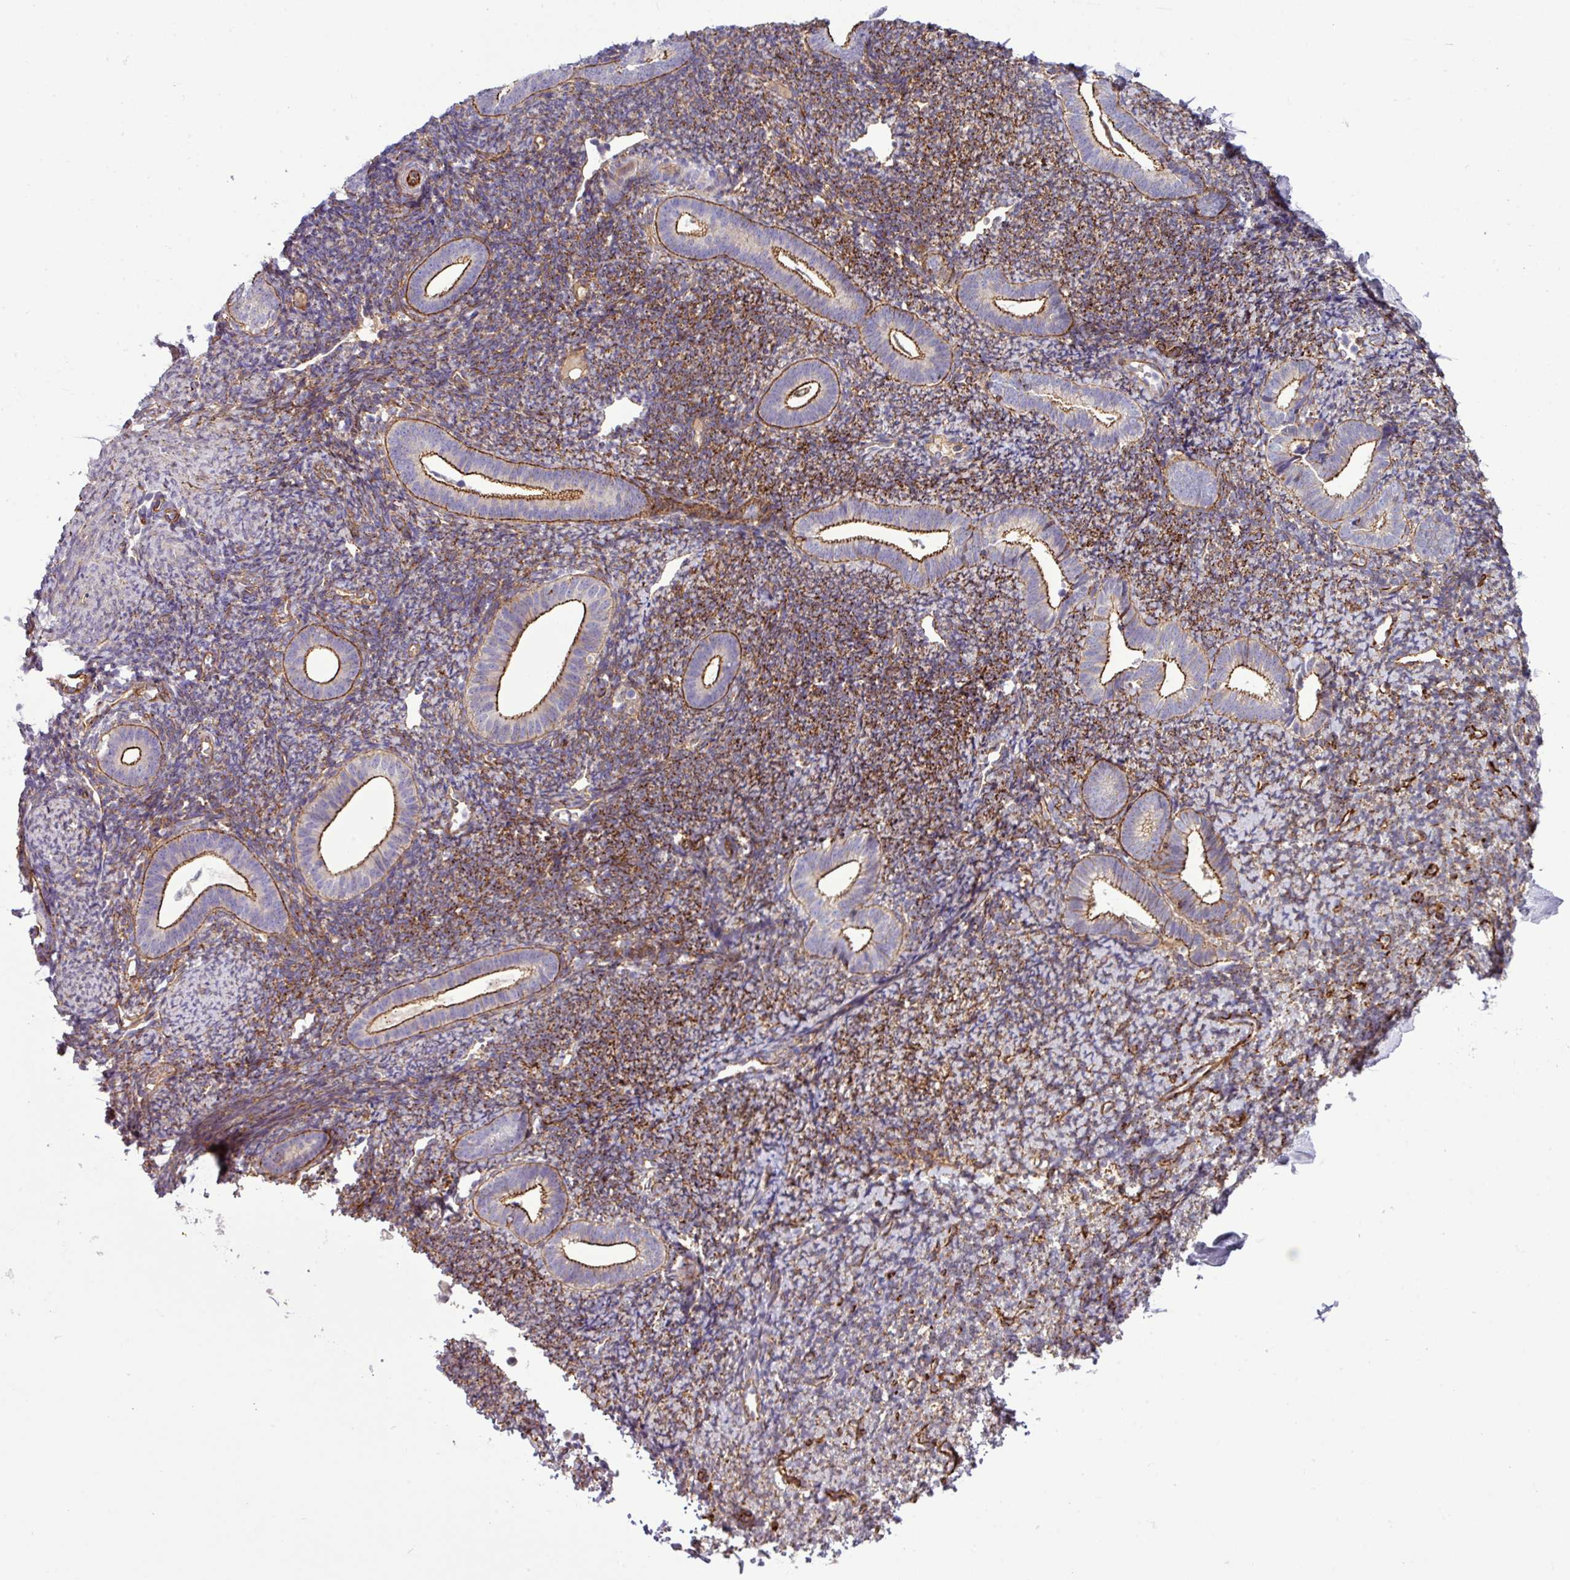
{"staining": {"intensity": "moderate", "quantity": ">75%", "location": "cytoplasmic/membranous"}, "tissue": "endometrium", "cell_type": "Cells in endometrial stroma", "image_type": "normal", "snomed": [{"axis": "morphology", "description": "Normal tissue, NOS"}, {"axis": "topography", "description": "Endometrium"}], "caption": "This image reveals immunohistochemistry (IHC) staining of benign endometrium, with medium moderate cytoplasmic/membranous expression in approximately >75% of cells in endometrial stroma.", "gene": "PARD6A", "patient": {"sex": "female", "age": 39}}